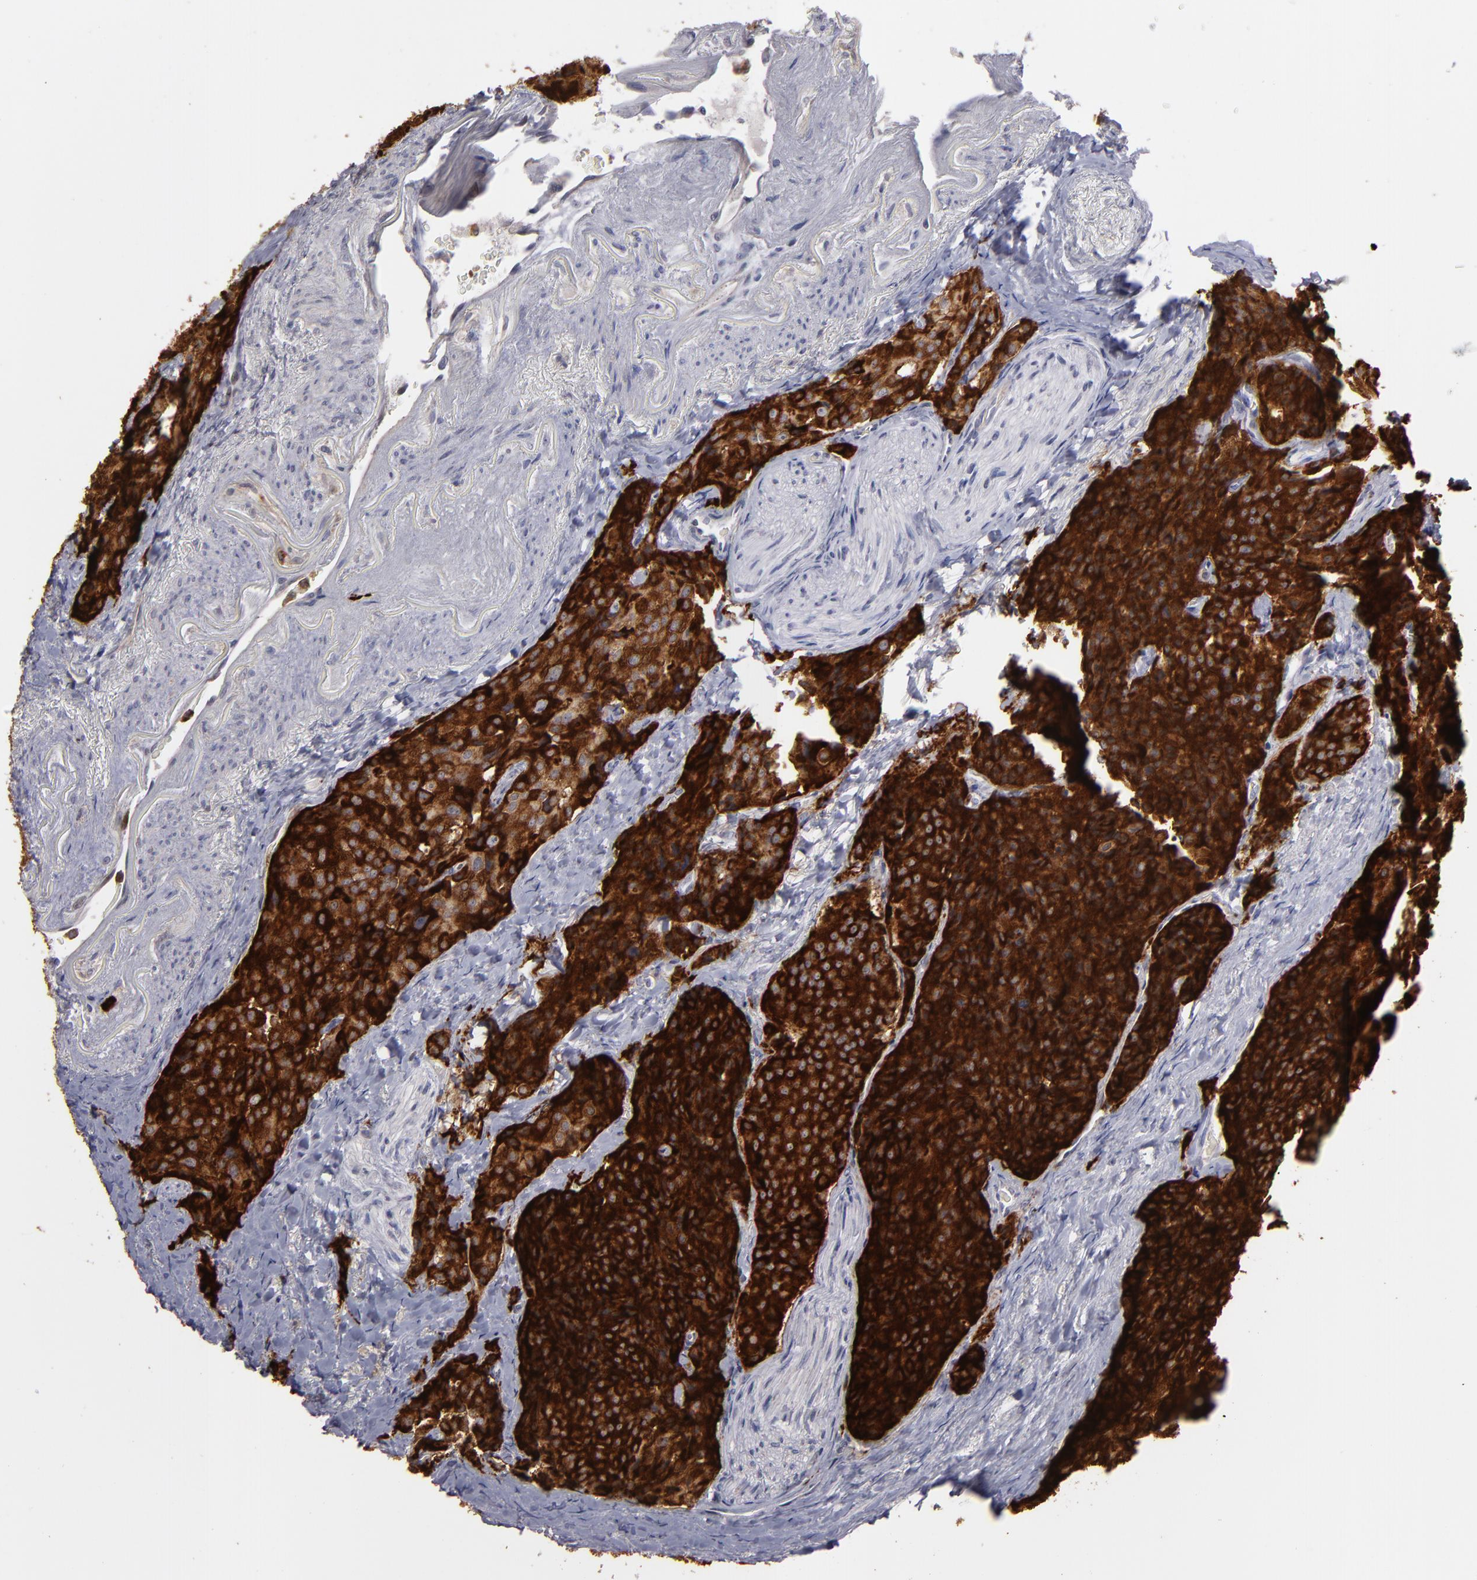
{"staining": {"intensity": "strong", "quantity": ">75%", "location": "cytoplasmic/membranous"}, "tissue": "carcinoid", "cell_type": "Tumor cells", "image_type": "cancer", "snomed": [{"axis": "morphology", "description": "Carcinoid, malignant, NOS"}, {"axis": "topography", "description": "Colon"}], "caption": "A histopathology image of human carcinoid (malignant) stained for a protein exhibits strong cytoplasmic/membranous brown staining in tumor cells.", "gene": "STX3", "patient": {"sex": "female", "age": 61}}